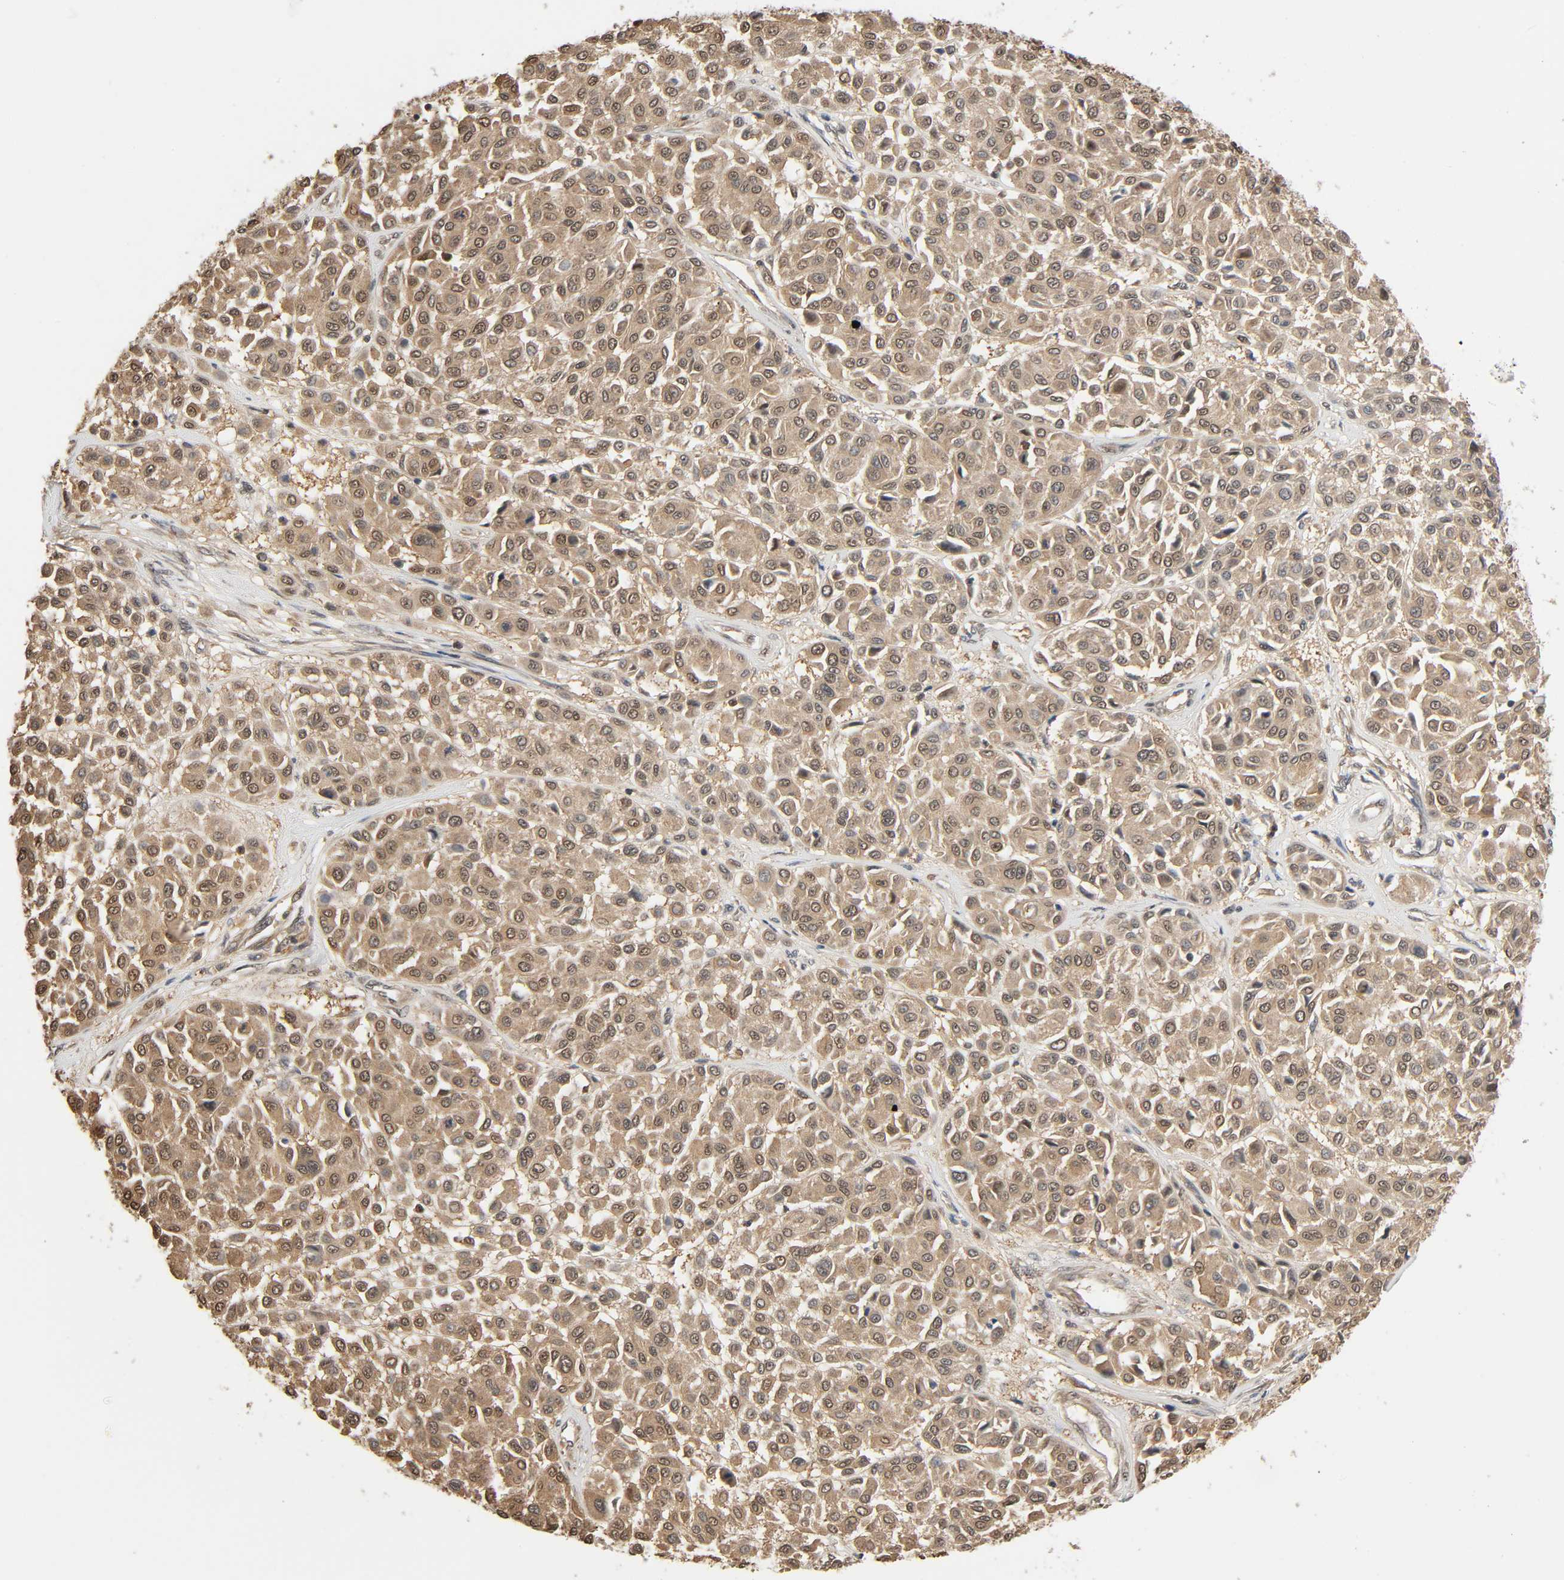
{"staining": {"intensity": "weak", "quantity": ">75%", "location": "cytoplasmic/membranous,nuclear"}, "tissue": "melanoma", "cell_type": "Tumor cells", "image_type": "cancer", "snomed": [{"axis": "morphology", "description": "Malignant melanoma, Metastatic site"}, {"axis": "topography", "description": "Soft tissue"}], "caption": "IHC micrograph of neoplastic tissue: human melanoma stained using immunohistochemistry demonstrates low levels of weak protein expression localized specifically in the cytoplasmic/membranous and nuclear of tumor cells, appearing as a cytoplasmic/membranous and nuclear brown color.", "gene": "NEDD8", "patient": {"sex": "male", "age": 41}}